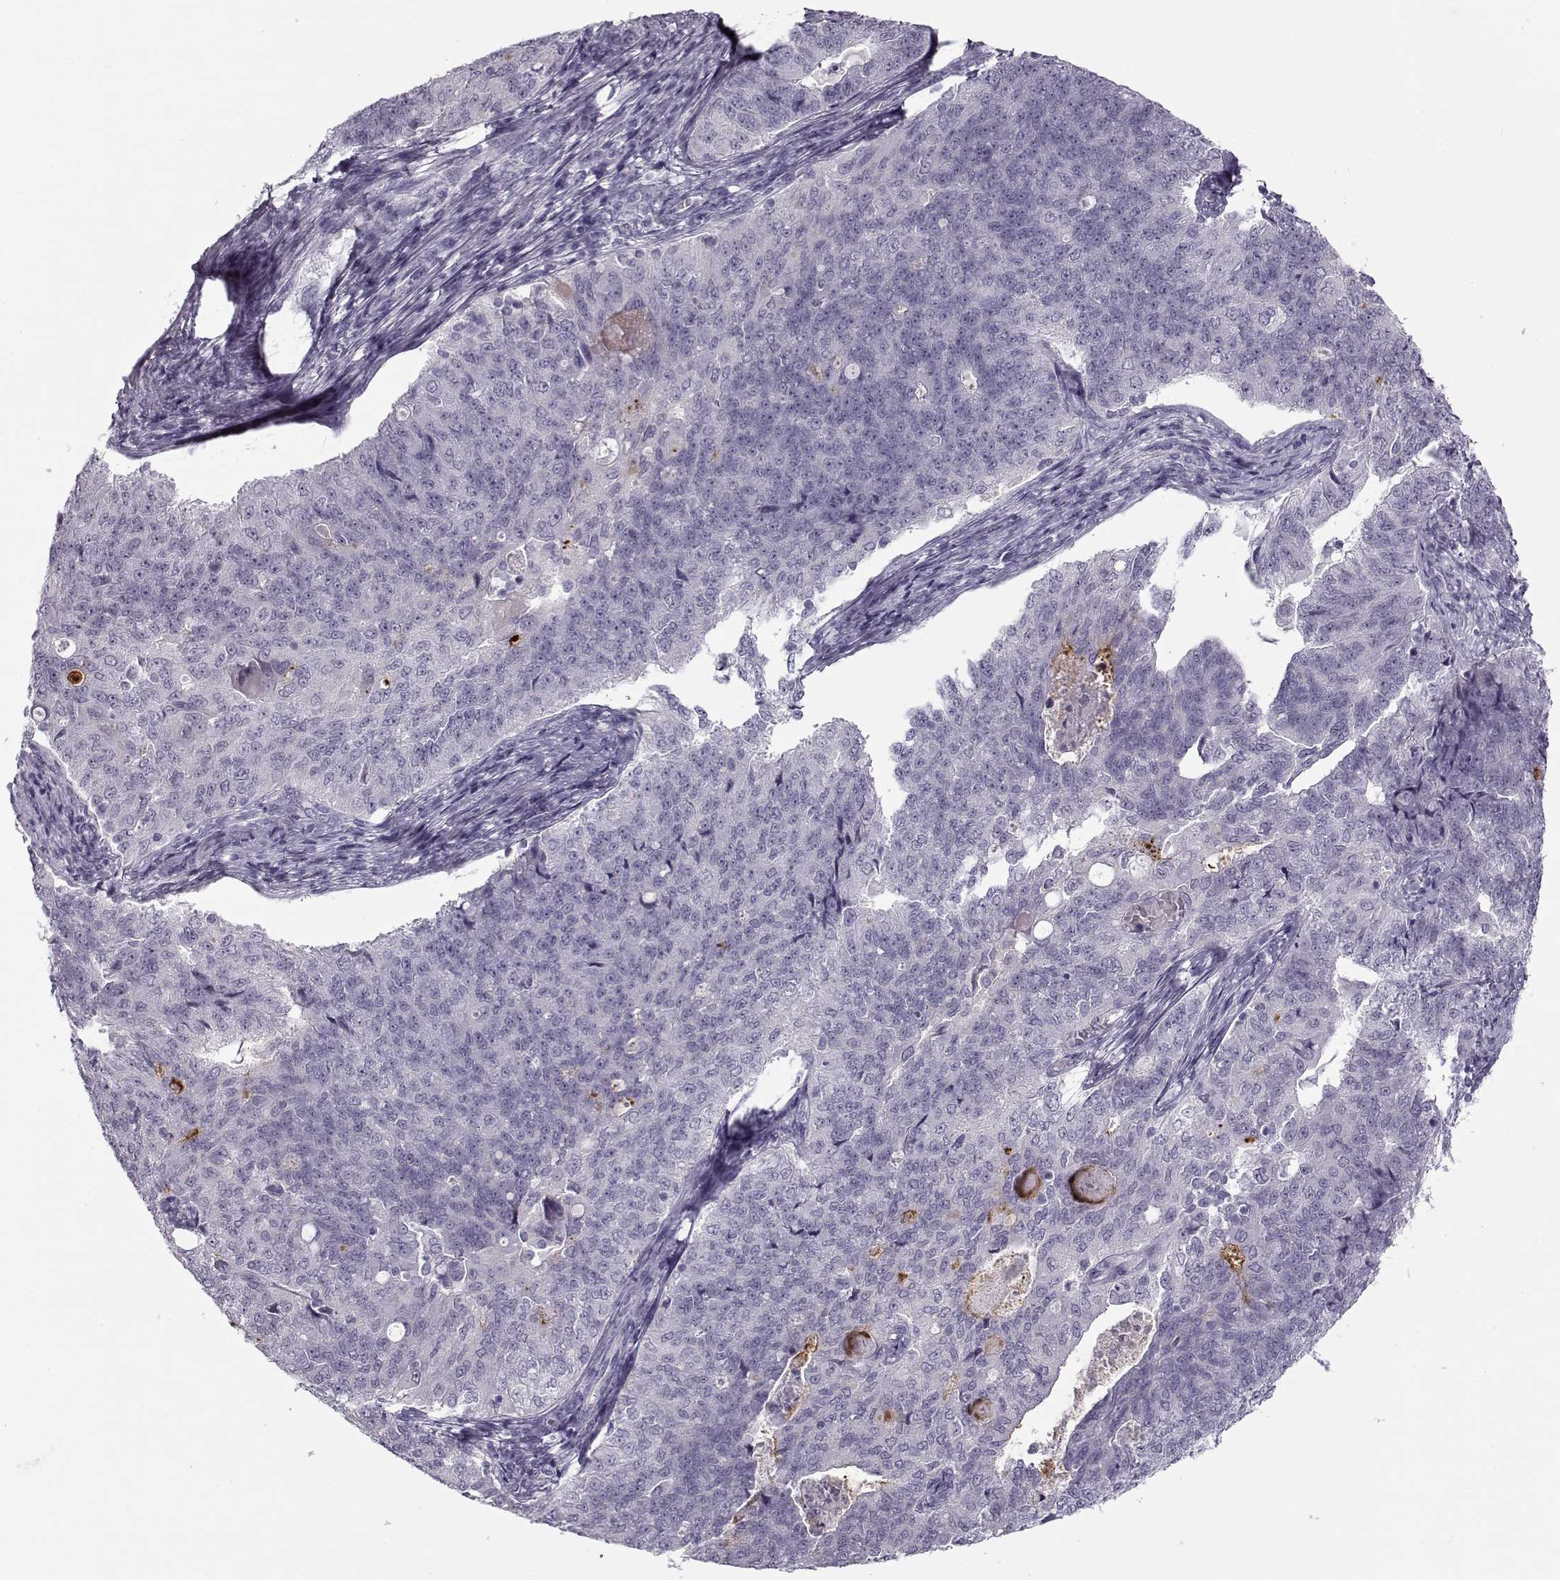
{"staining": {"intensity": "negative", "quantity": "none", "location": "none"}, "tissue": "endometrial cancer", "cell_type": "Tumor cells", "image_type": "cancer", "snomed": [{"axis": "morphology", "description": "Adenocarcinoma, NOS"}, {"axis": "topography", "description": "Endometrium"}], "caption": "Endometrial cancer (adenocarcinoma) stained for a protein using IHC shows no expression tumor cells.", "gene": "PNMT", "patient": {"sex": "female", "age": 43}}